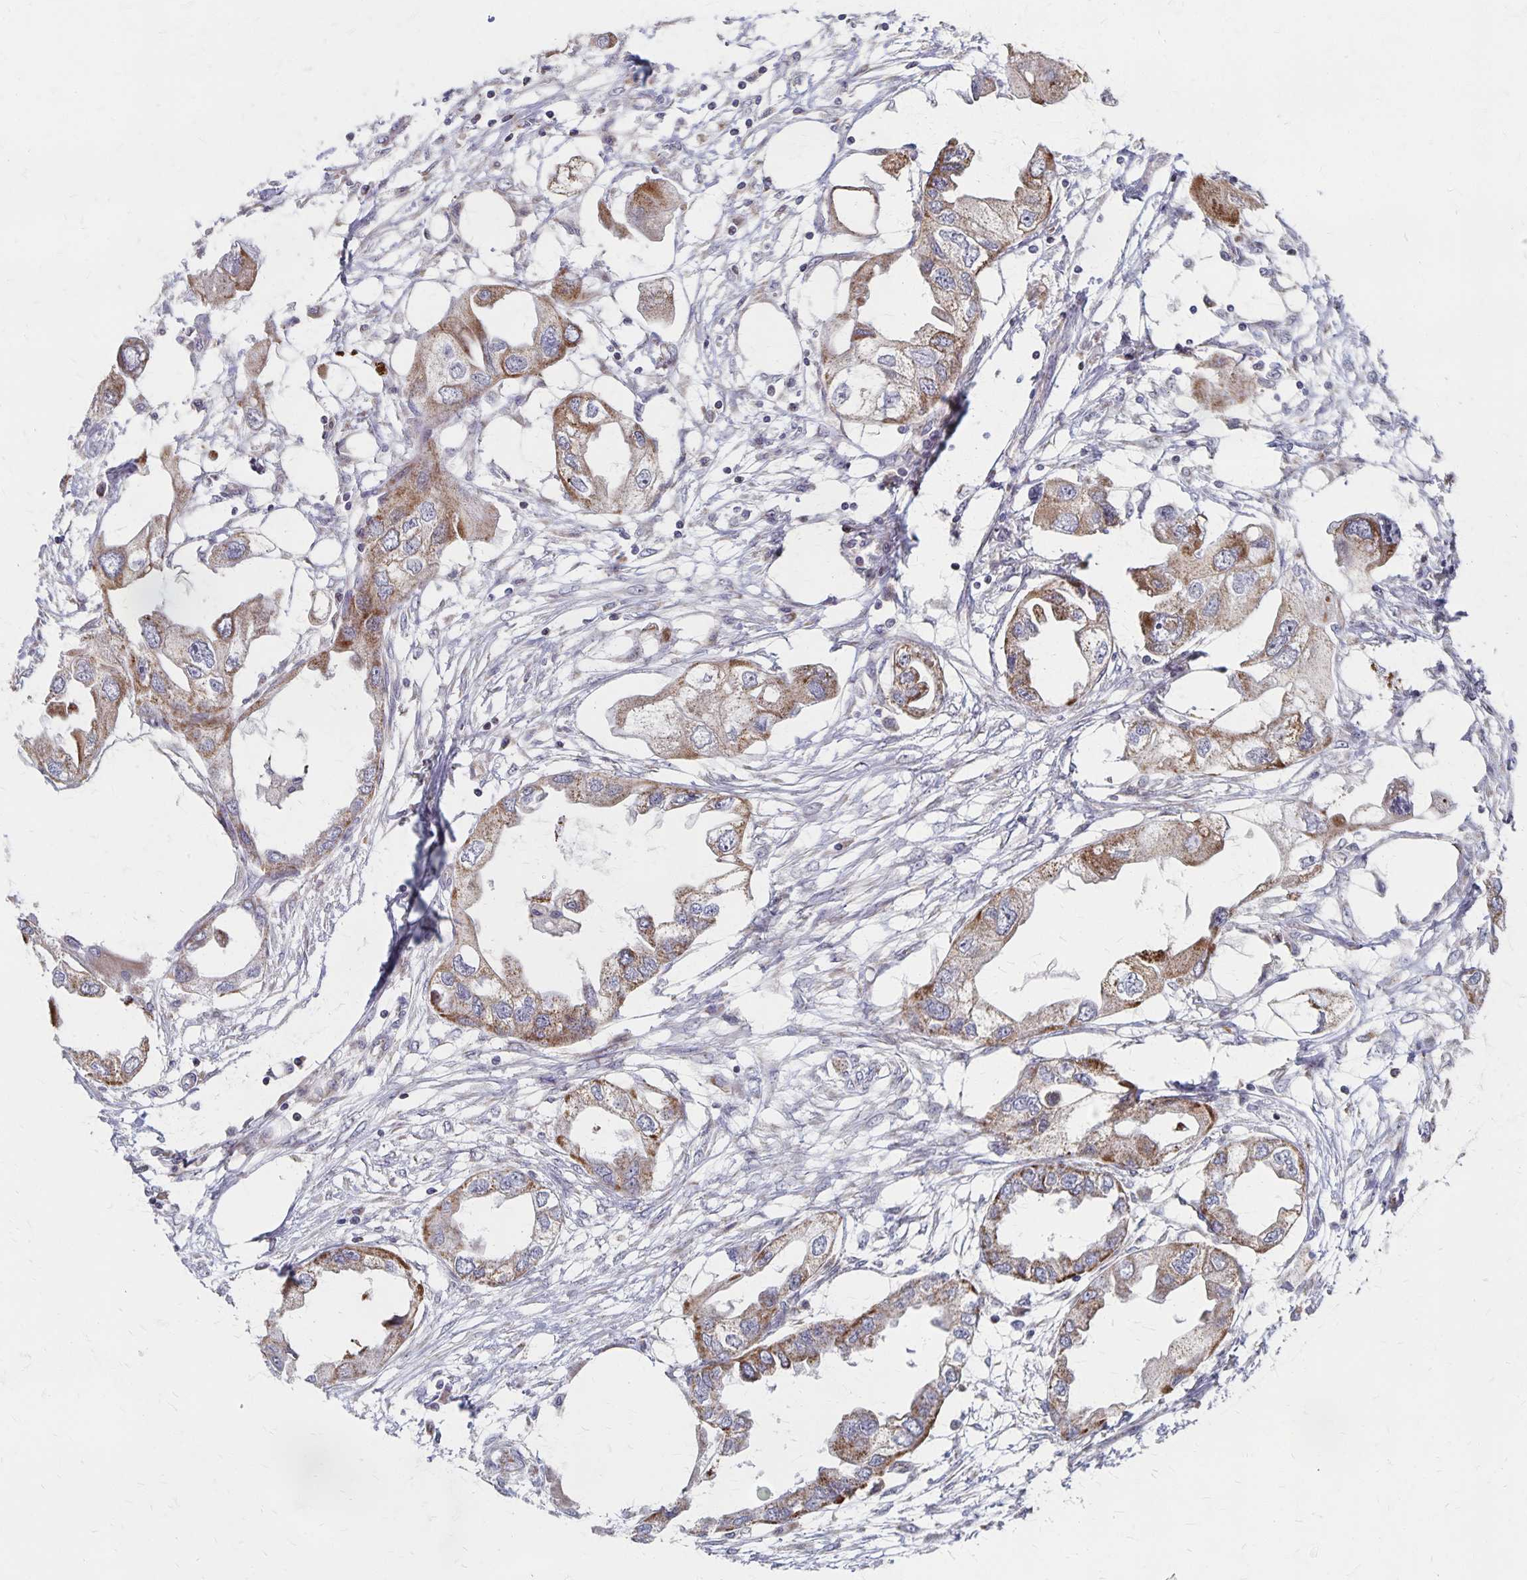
{"staining": {"intensity": "moderate", "quantity": ">75%", "location": "cytoplasmic/membranous"}, "tissue": "endometrial cancer", "cell_type": "Tumor cells", "image_type": "cancer", "snomed": [{"axis": "morphology", "description": "Adenocarcinoma, NOS"}, {"axis": "morphology", "description": "Adenocarcinoma, metastatic, NOS"}, {"axis": "topography", "description": "Adipose tissue"}, {"axis": "topography", "description": "Endometrium"}], "caption": "Endometrial metastatic adenocarcinoma stained with a protein marker demonstrates moderate staining in tumor cells.", "gene": "DYRK4", "patient": {"sex": "female", "age": 67}}